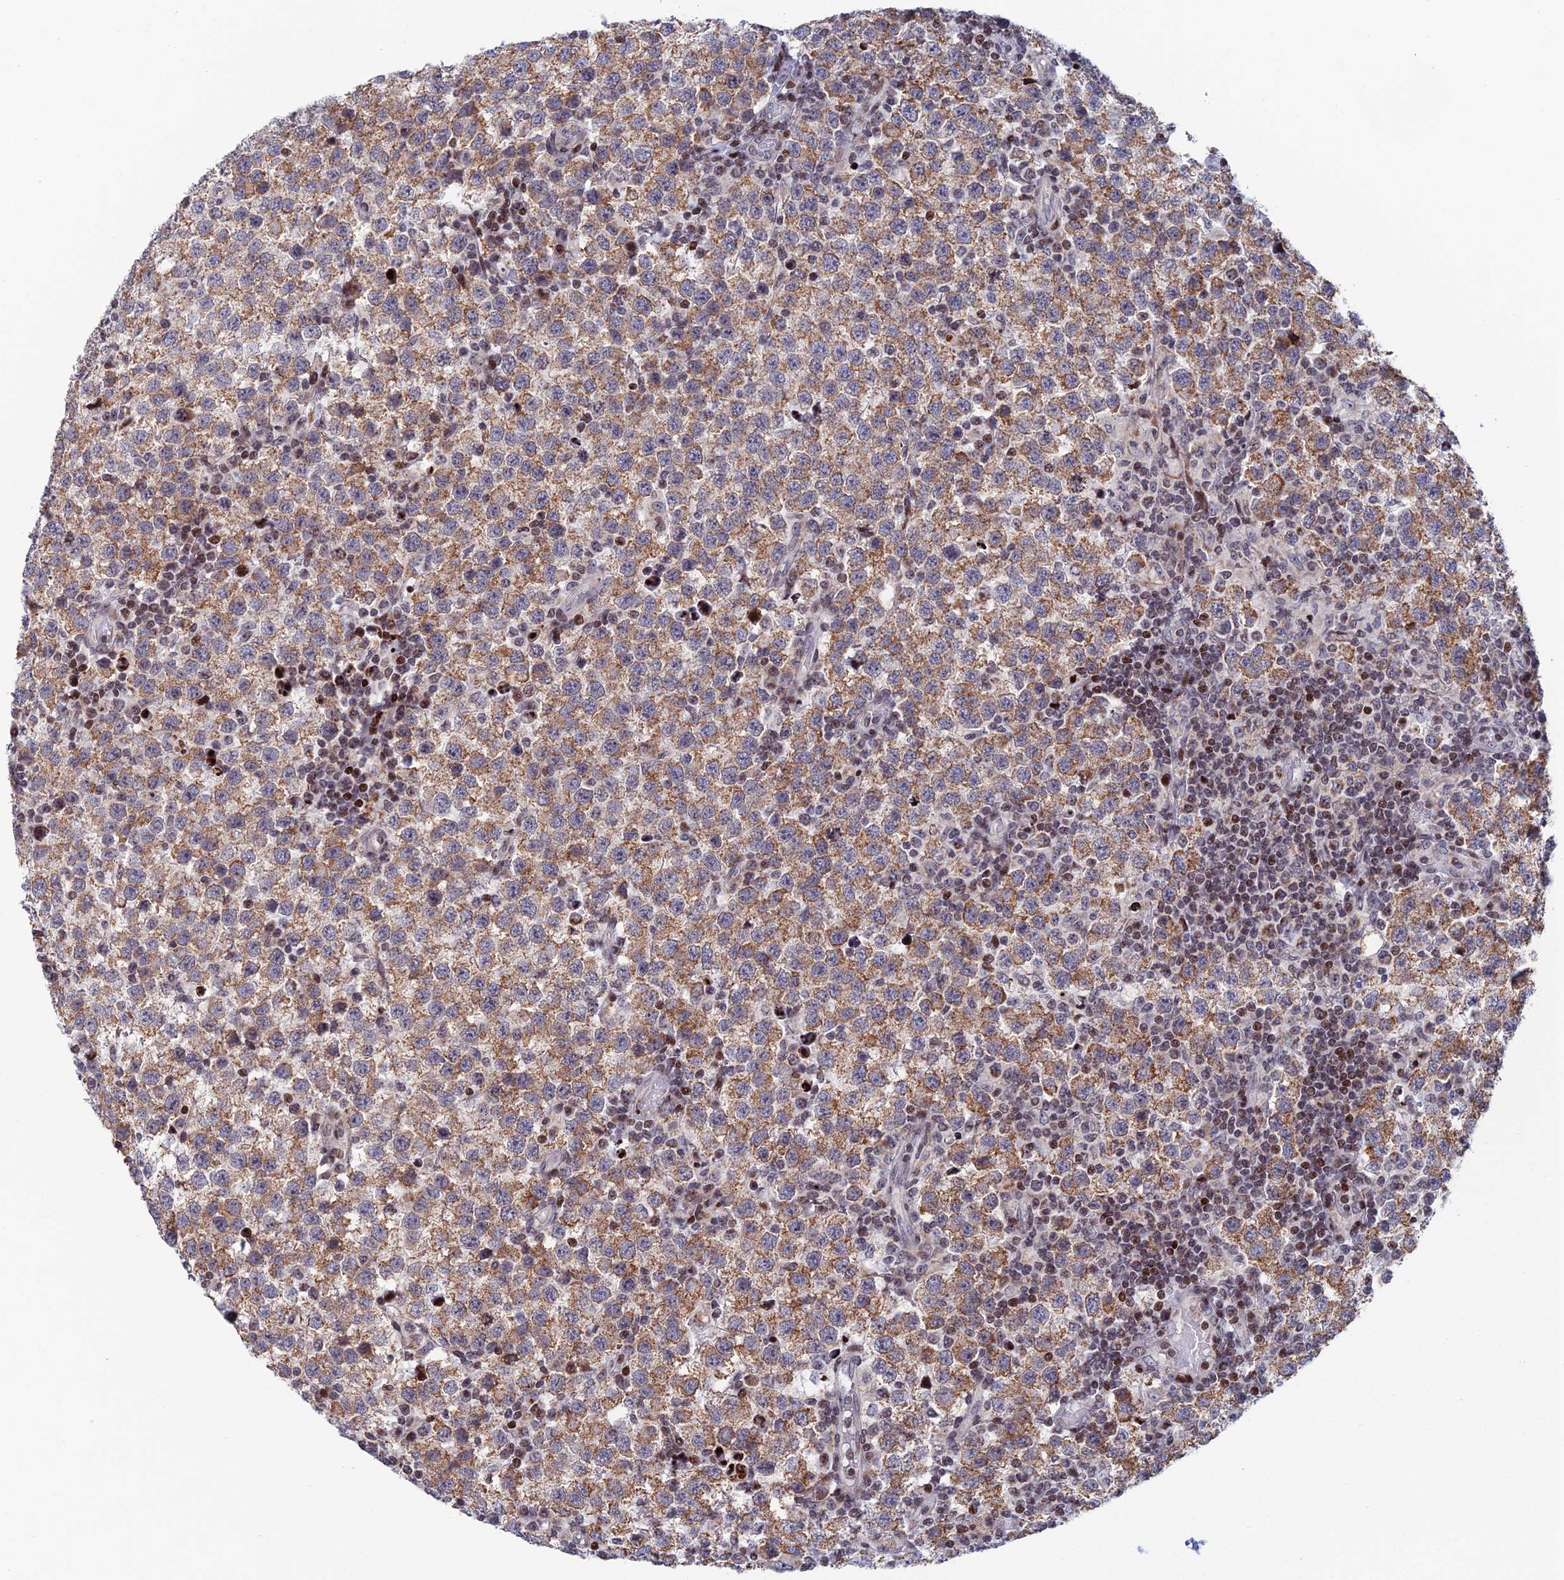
{"staining": {"intensity": "moderate", "quantity": ">75%", "location": "cytoplasmic/membranous"}, "tissue": "testis cancer", "cell_type": "Tumor cells", "image_type": "cancer", "snomed": [{"axis": "morphology", "description": "Seminoma, NOS"}, {"axis": "topography", "description": "Testis"}], "caption": "Immunohistochemistry (IHC) of testis seminoma displays medium levels of moderate cytoplasmic/membranous positivity in approximately >75% of tumor cells.", "gene": "AFF3", "patient": {"sex": "male", "age": 34}}